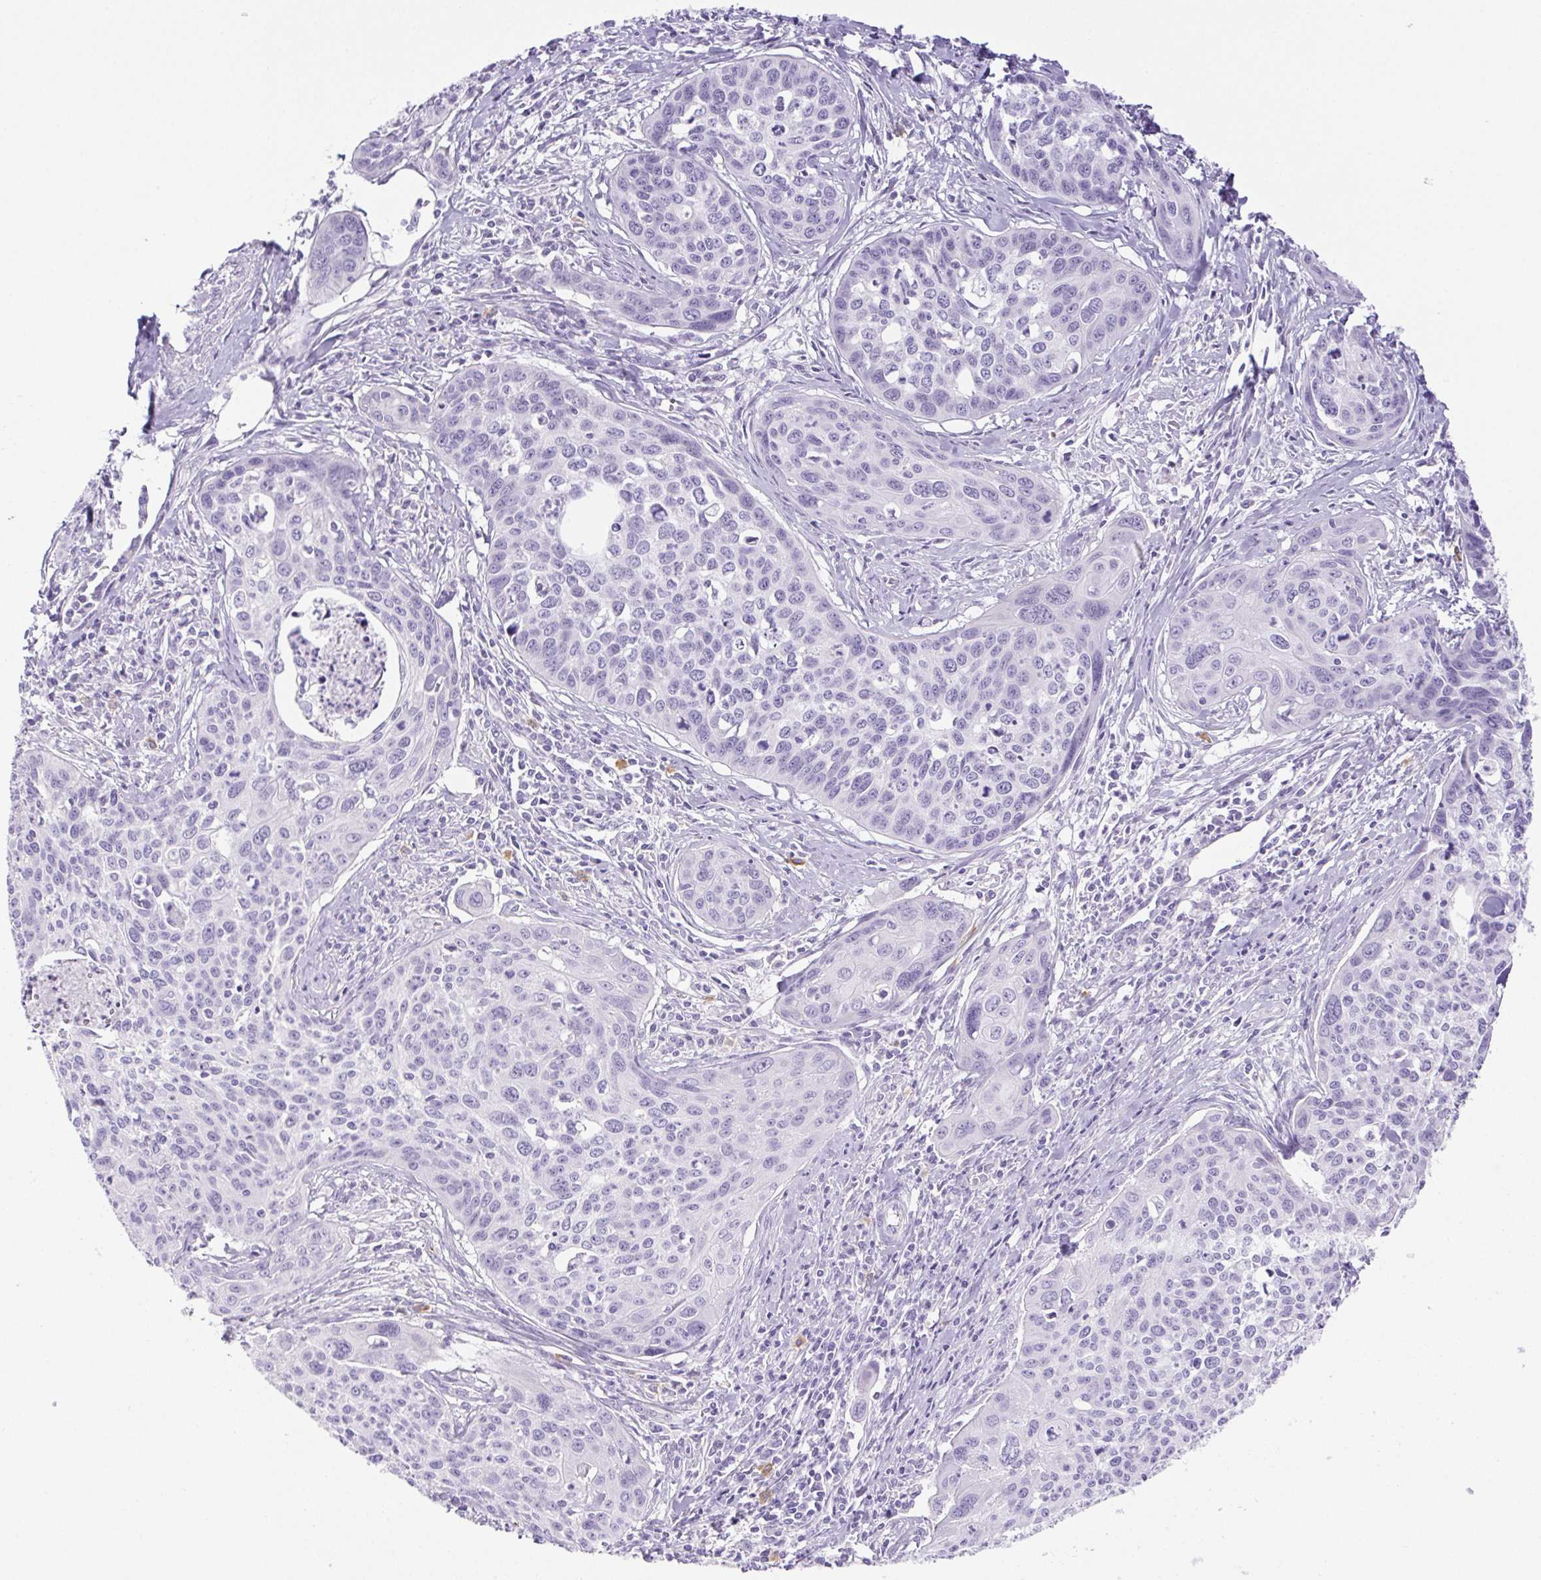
{"staining": {"intensity": "negative", "quantity": "none", "location": "none"}, "tissue": "cervical cancer", "cell_type": "Tumor cells", "image_type": "cancer", "snomed": [{"axis": "morphology", "description": "Squamous cell carcinoma, NOS"}, {"axis": "topography", "description": "Cervix"}], "caption": "Cervical cancer was stained to show a protein in brown. There is no significant staining in tumor cells.", "gene": "PAPPA2", "patient": {"sex": "female", "age": 31}}